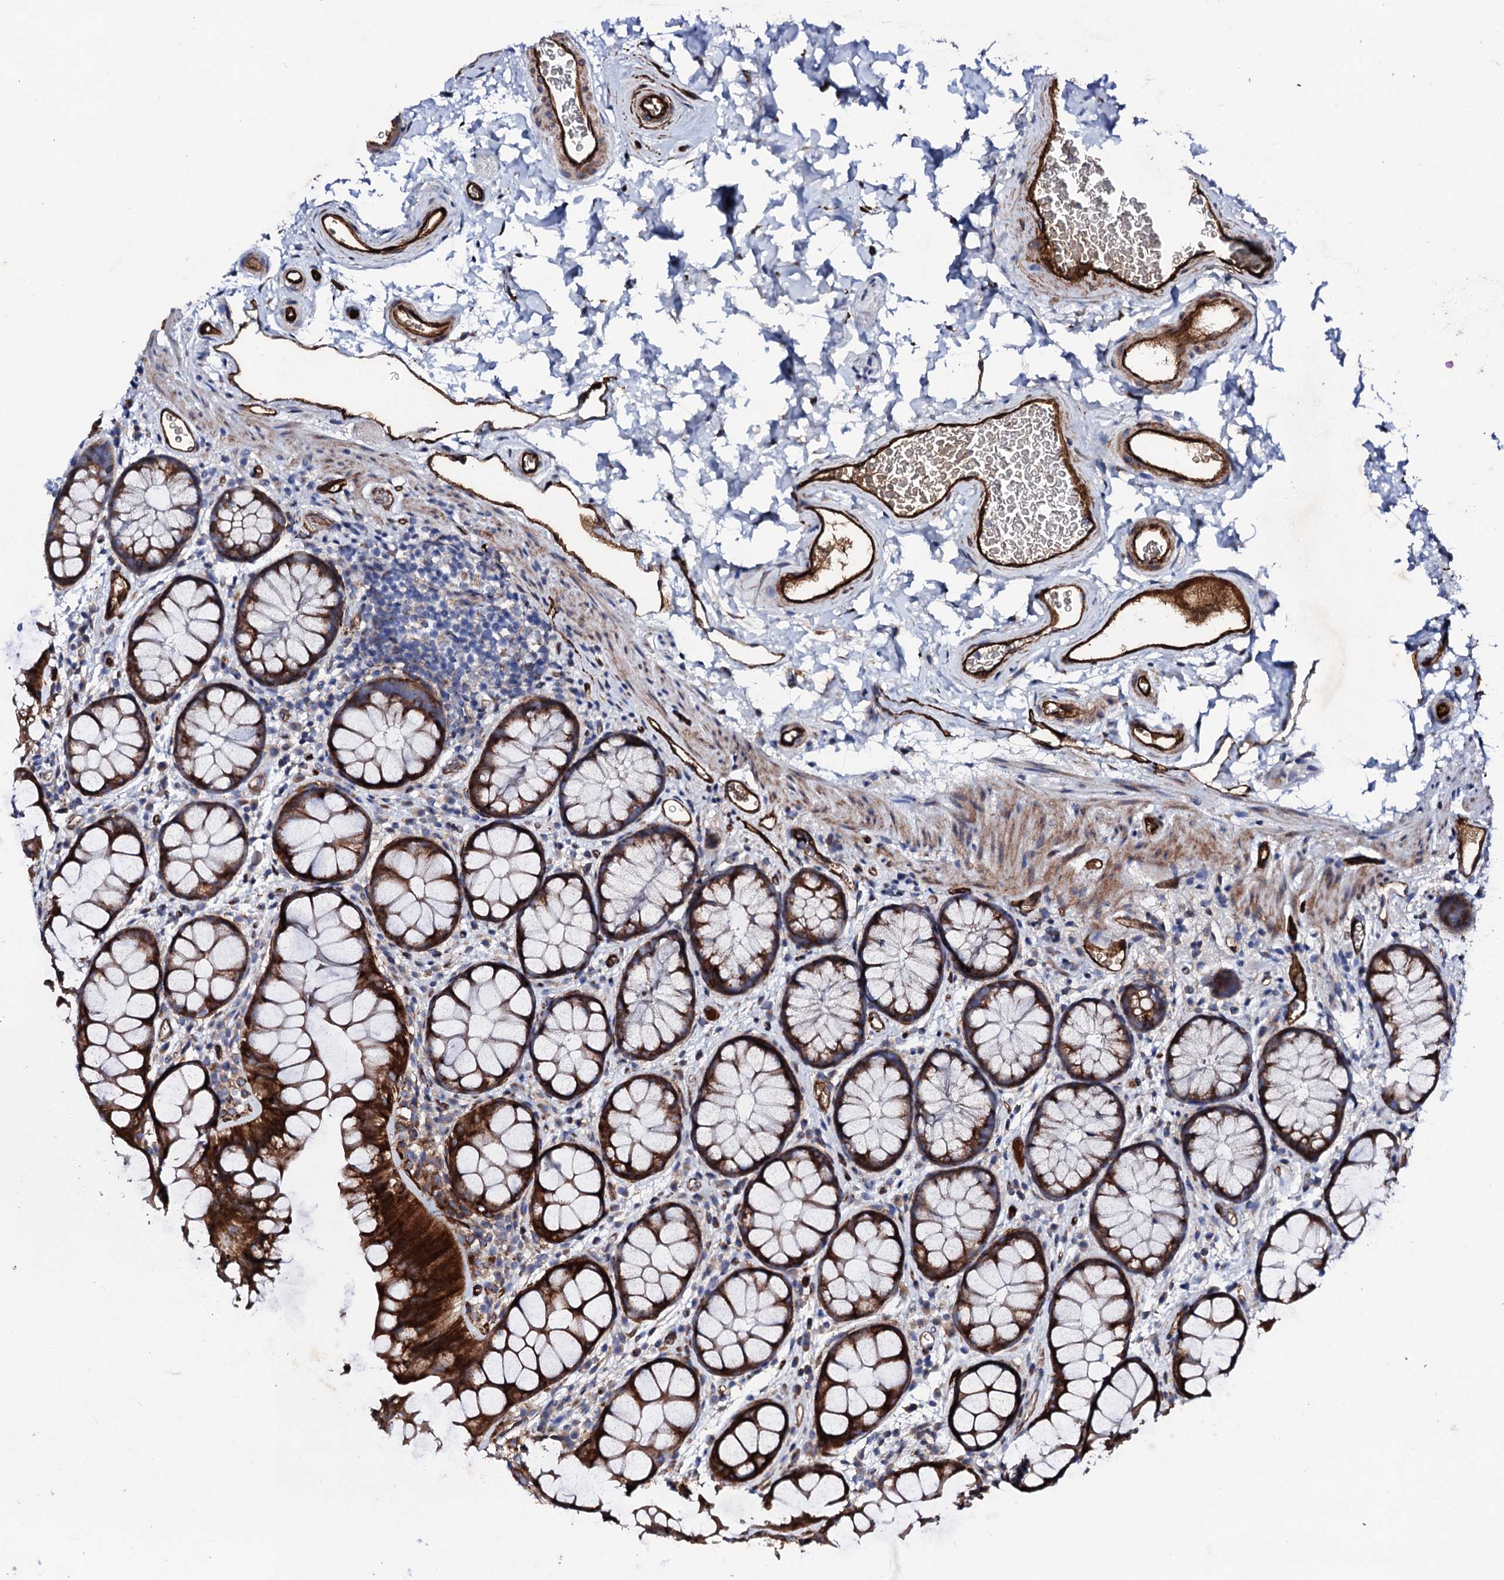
{"staining": {"intensity": "moderate", "quantity": ">75%", "location": "cytoplasmic/membranous"}, "tissue": "colon", "cell_type": "Endothelial cells", "image_type": "normal", "snomed": [{"axis": "morphology", "description": "Normal tissue, NOS"}, {"axis": "topography", "description": "Colon"}], "caption": "The photomicrograph reveals staining of unremarkable colon, revealing moderate cytoplasmic/membranous protein staining (brown color) within endothelial cells. The protein is shown in brown color, while the nuclei are stained blue.", "gene": "DBX1", "patient": {"sex": "female", "age": 82}}